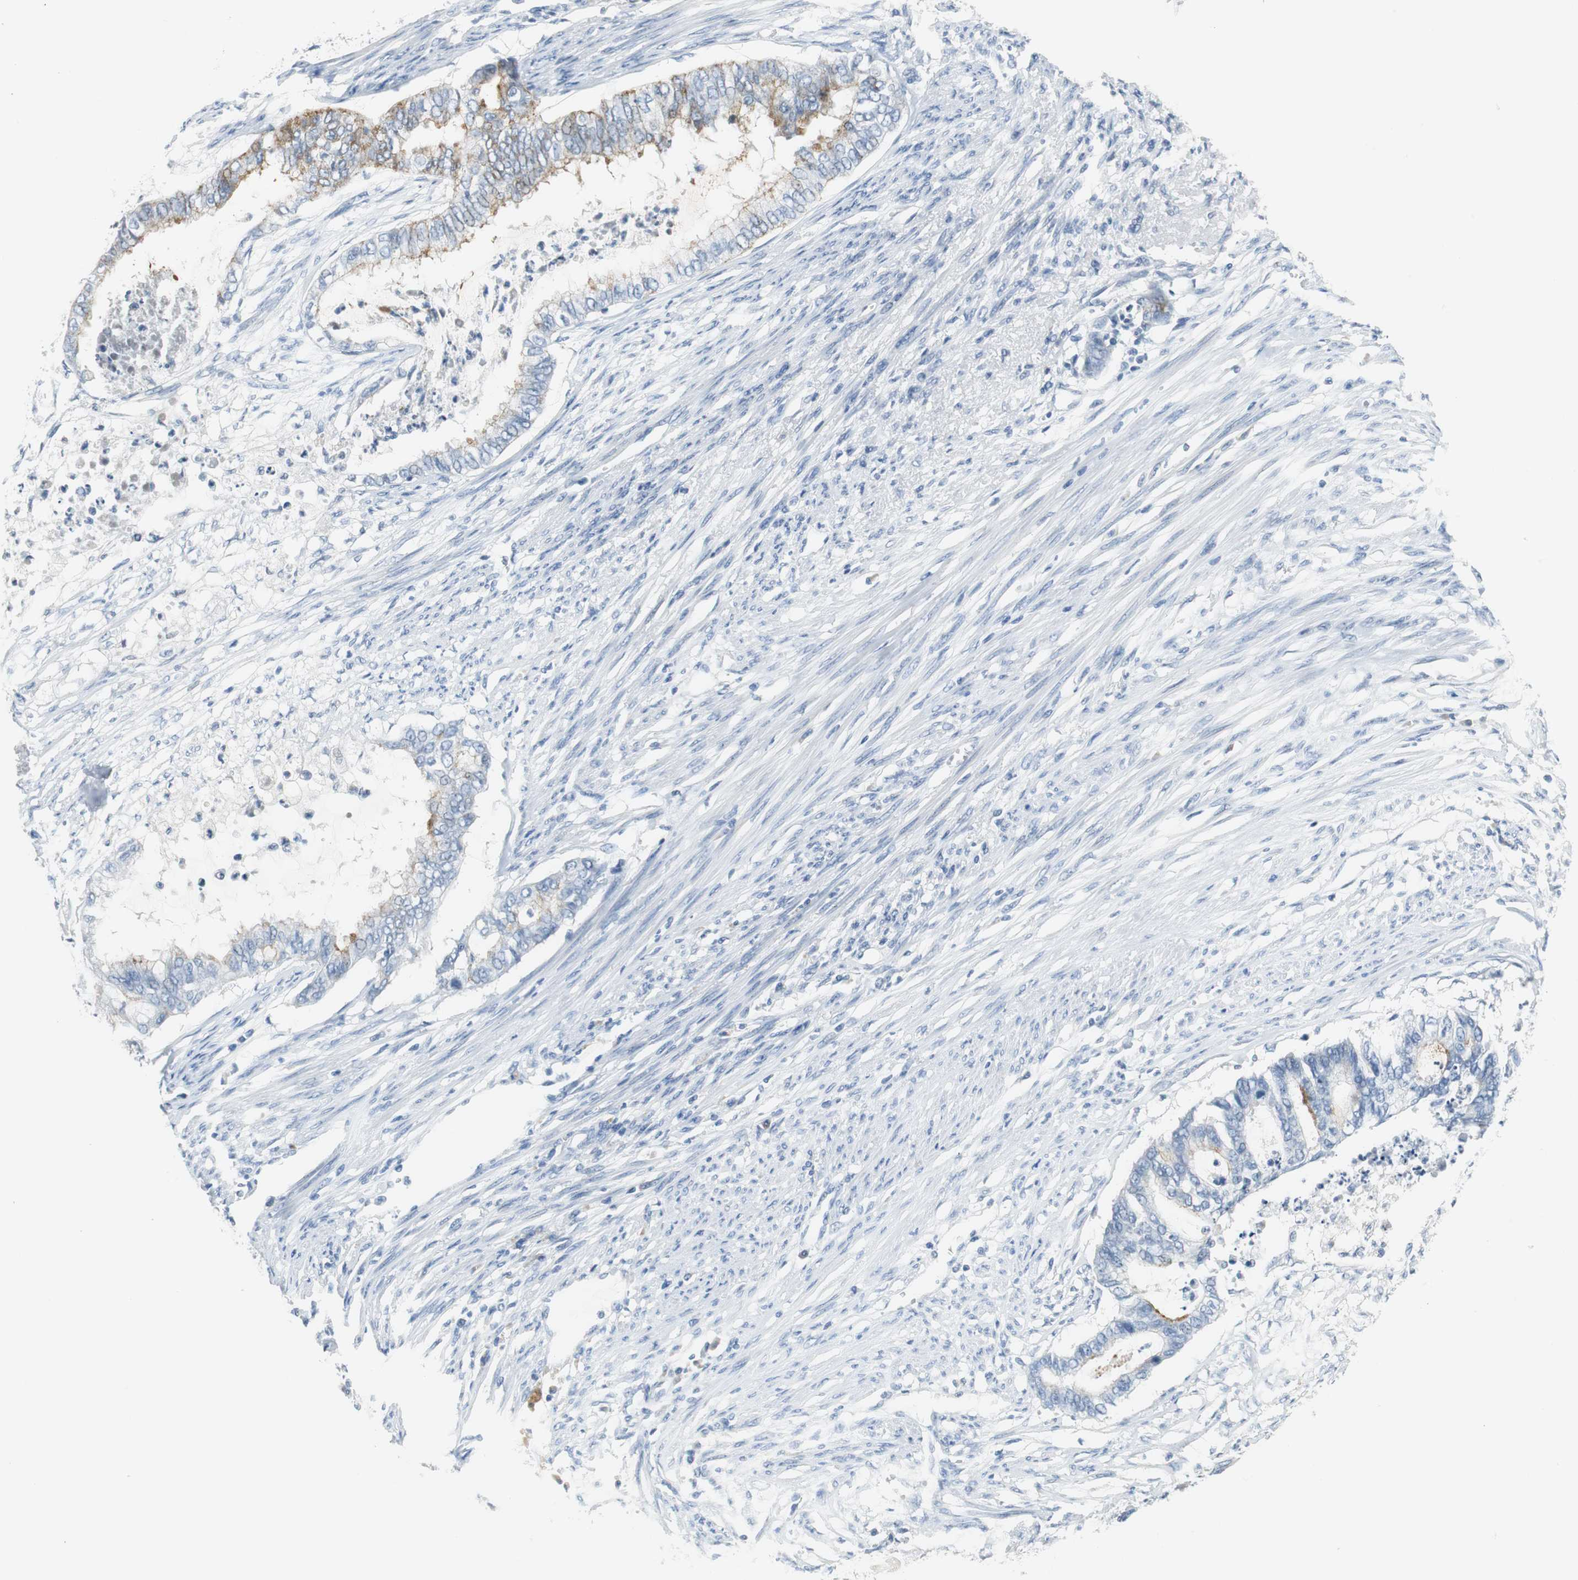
{"staining": {"intensity": "weak", "quantity": "<25%", "location": "cytoplasmic/membranous"}, "tissue": "endometrial cancer", "cell_type": "Tumor cells", "image_type": "cancer", "snomed": [{"axis": "morphology", "description": "Adenocarcinoma, NOS"}, {"axis": "topography", "description": "Endometrium"}], "caption": "Immunohistochemical staining of human endometrial adenocarcinoma exhibits no significant positivity in tumor cells.", "gene": "GLCCI1", "patient": {"sex": "female", "age": 79}}